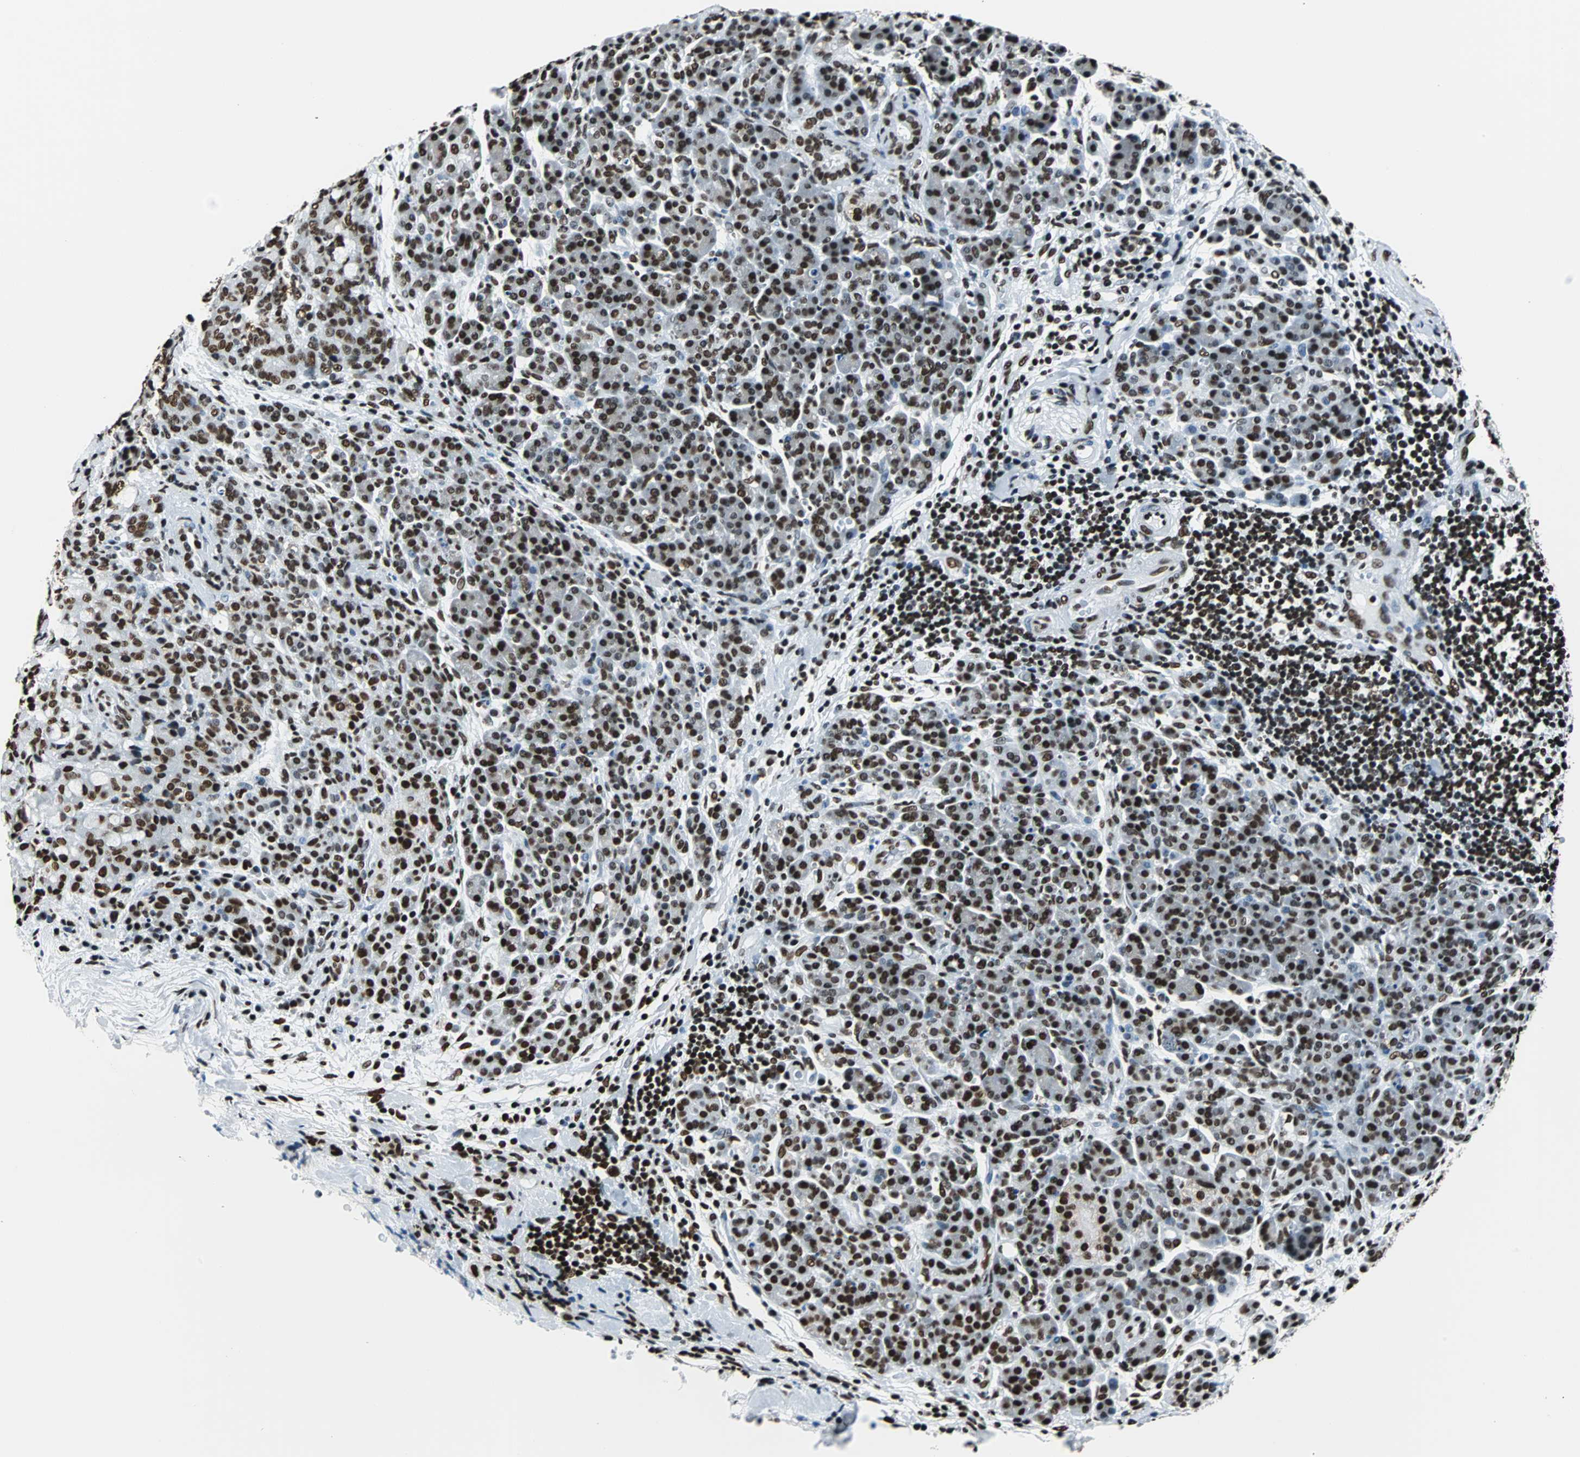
{"staining": {"intensity": "strong", "quantity": ">75%", "location": "nuclear"}, "tissue": "pancreatic cancer", "cell_type": "Tumor cells", "image_type": "cancer", "snomed": [{"axis": "morphology", "description": "Adenocarcinoma, NOS"}, {"axis": "topography", "description": "Pancreas"}], "caption": "Approximately >75% of tumor cells in human pancreatic cancer reveal strong nuclear protein expression as visualized by brown immunohistochemical staining.", "gene": "FUBP1", "patient": {"sex": "female", "age": 73}}